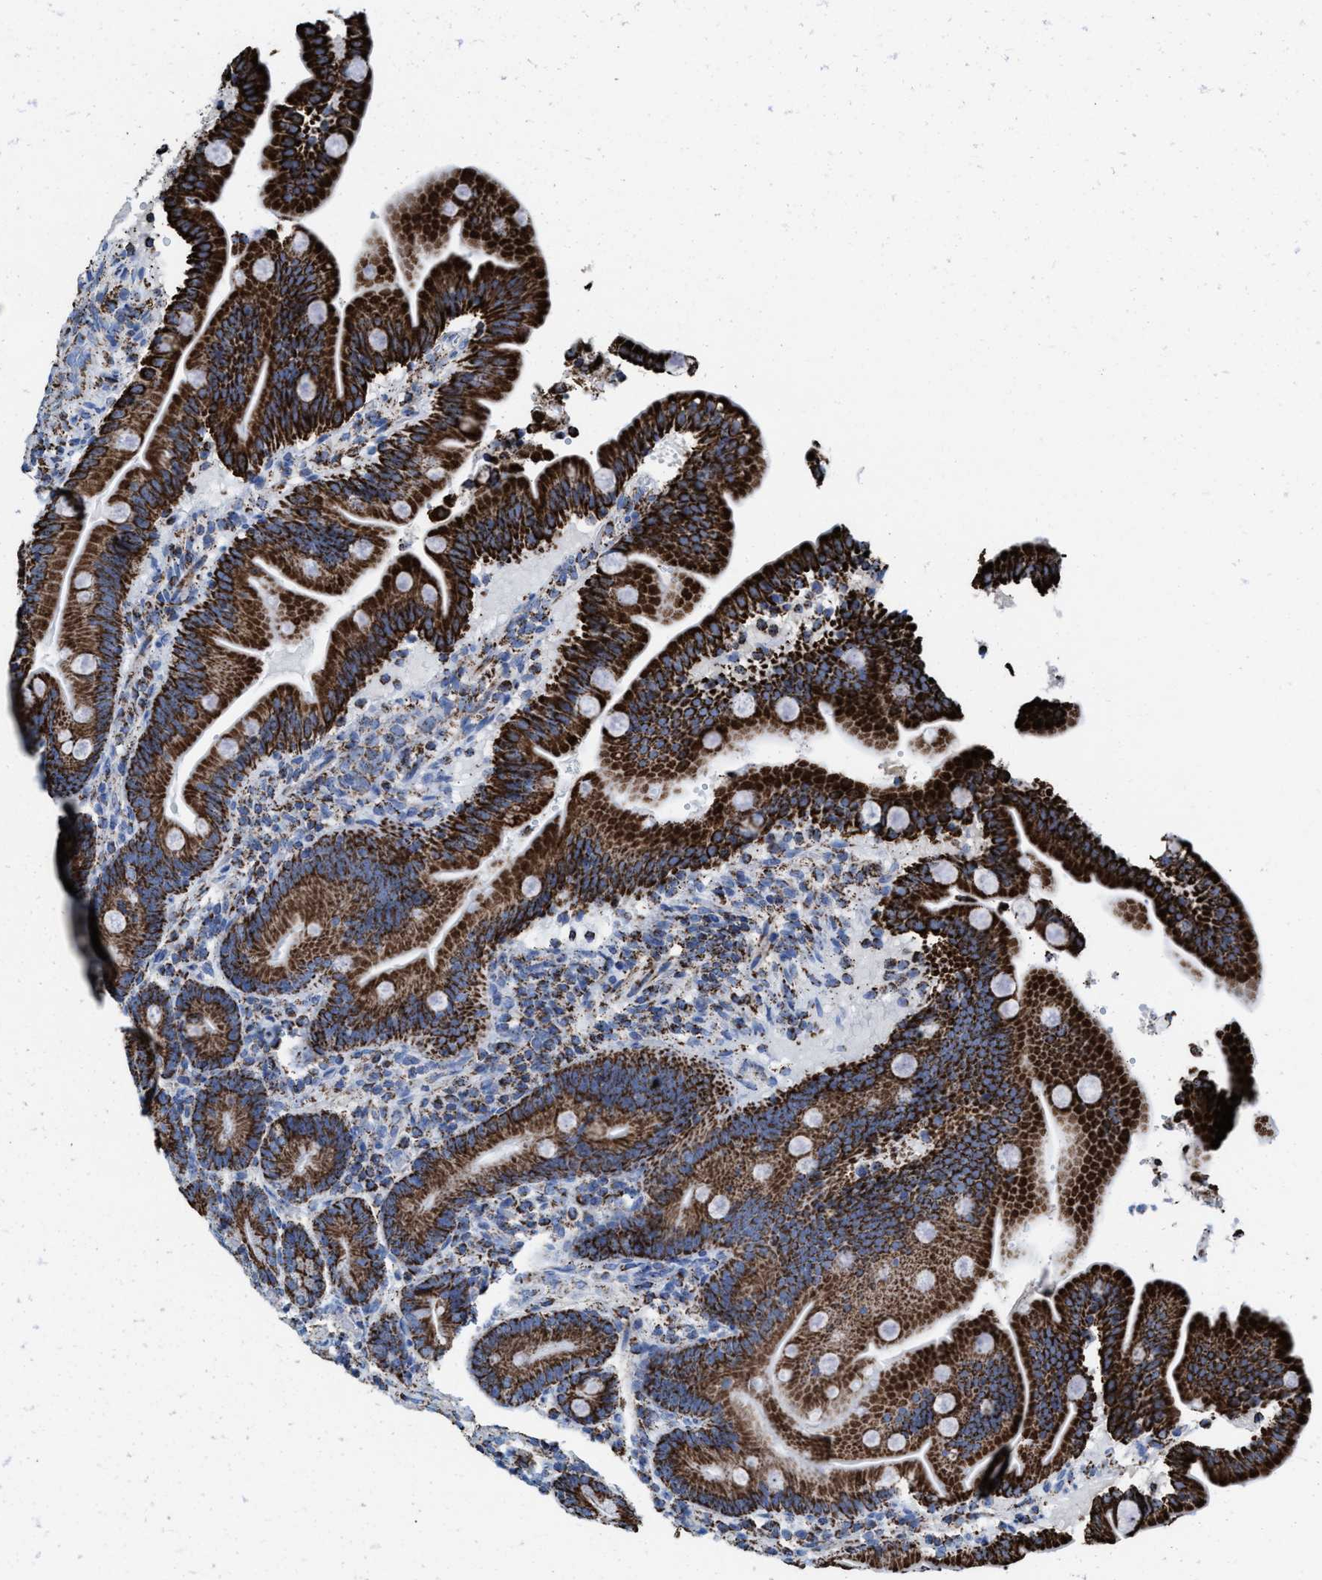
{"staining": {"intensity": "strong", "quantity": ">75%", "location": "cytoplasmic/membranous"}, "tissue": "duodenum", "cell_type": "Glandular cells", "image_type": "normal", "snomed": [{"axis": "morphology", "description": "Normal tissue, NOS"}, {"axis": "topography", "description": "Duodenum"}], "caption": "An image showing strong cytoplasmic/membranous expression in about >75% of glandular cells in normal duodenum, as visualized by brown immunohistochemical staining.", "gene": "ECHS1", "patient": {"sex": "male", "age": 54}}